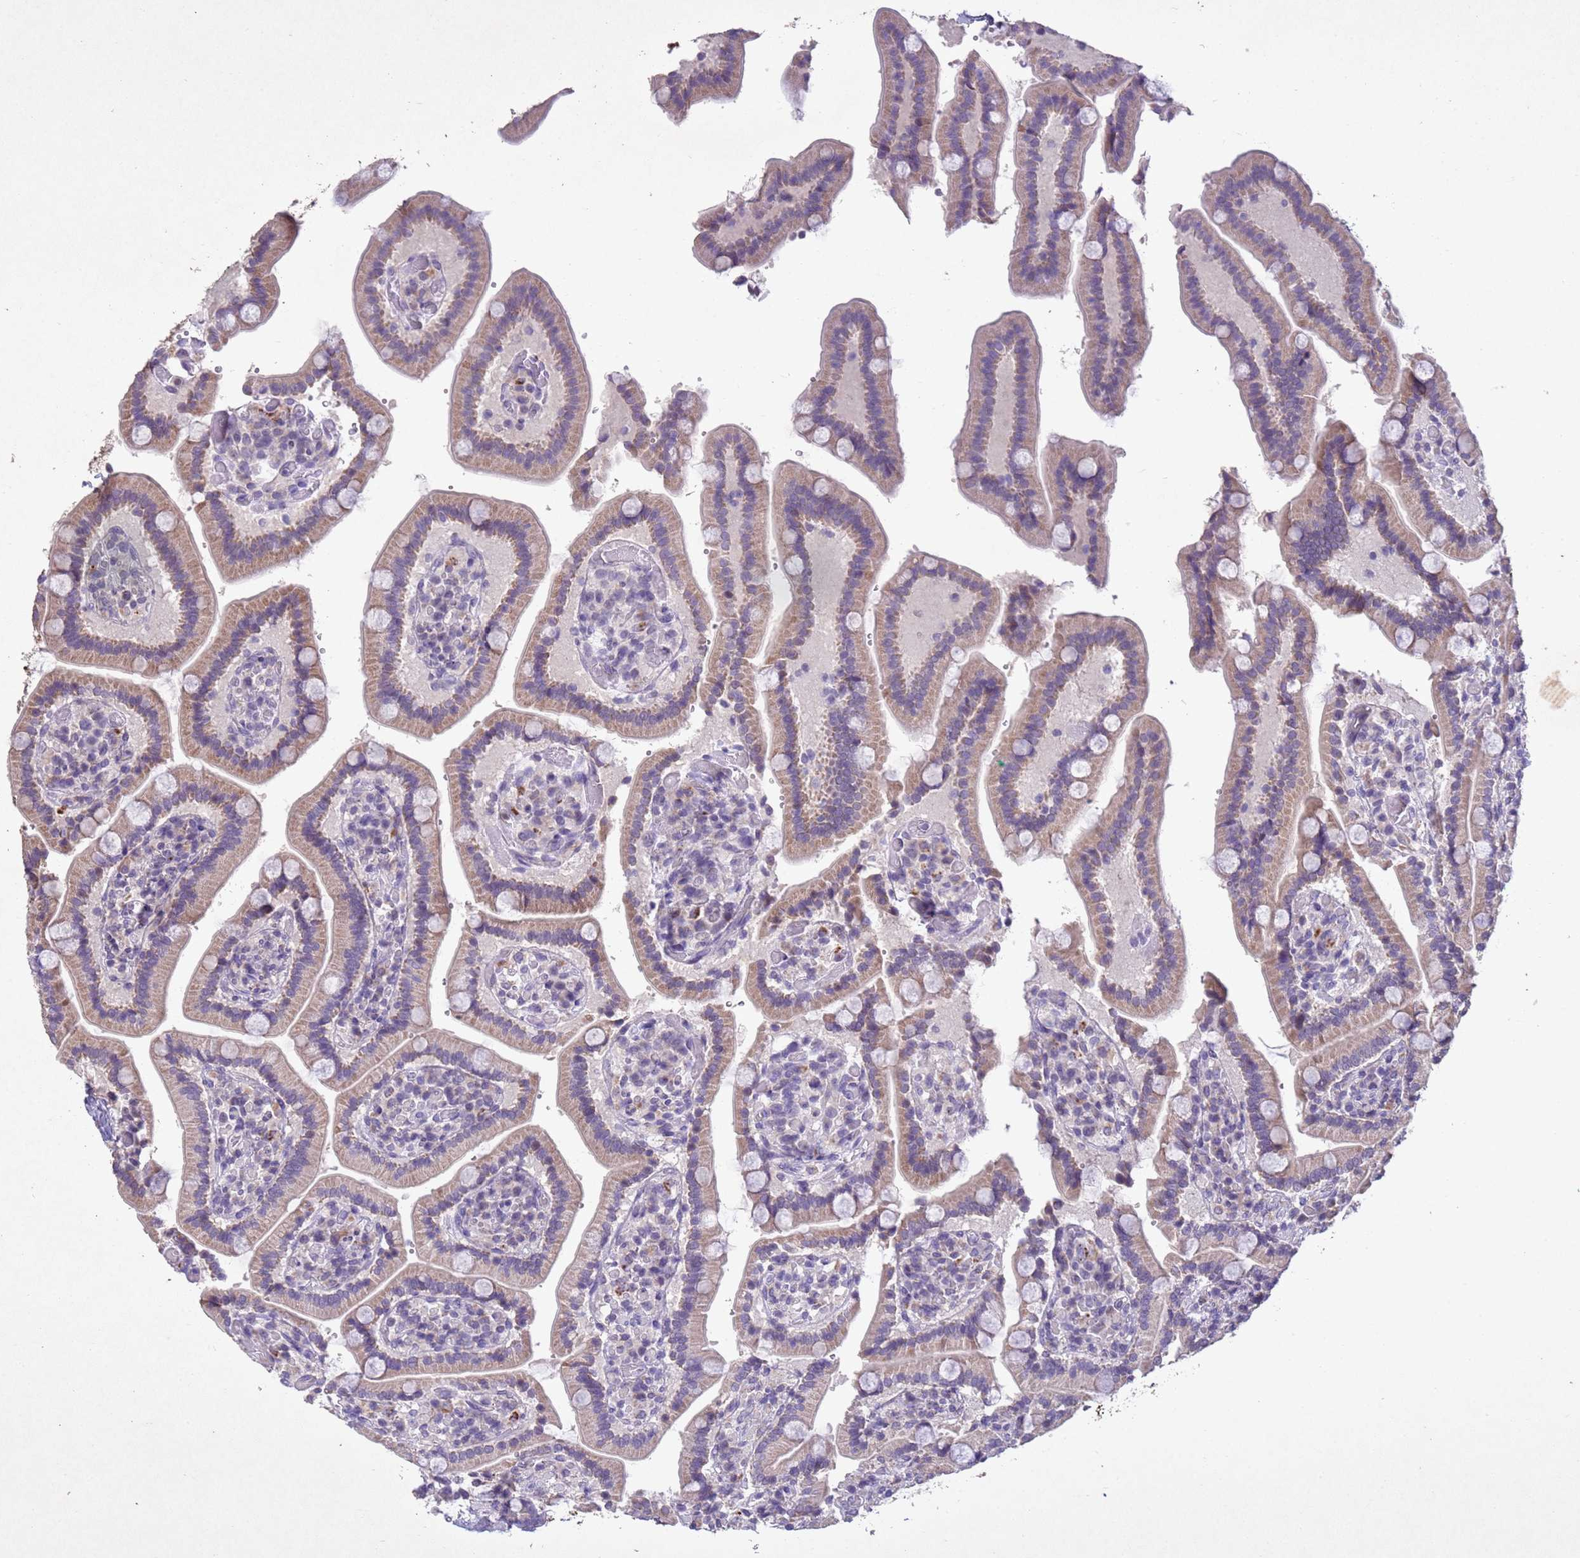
{"staining": {"intensity": "weak", "quantity": "25%-75%", "location": "cytoplasmic/membranous"}, "tissue": "duodenum", "cell_type": "Glandular cells", "image_type": "normal", "snomed": [{"axis": "morphology", "description": "Normal tissue, NOS"}, {"axis": "topography", "description": "Duodenum"}], "caption": "Glandular cells demonstrate low levels of weak cytoplasmic/membranous expression in about 25%-75% of cells in unremarkable human duodenum.", "gene": "NLRP11", "patient": {"sex": "female", "age": 62}}